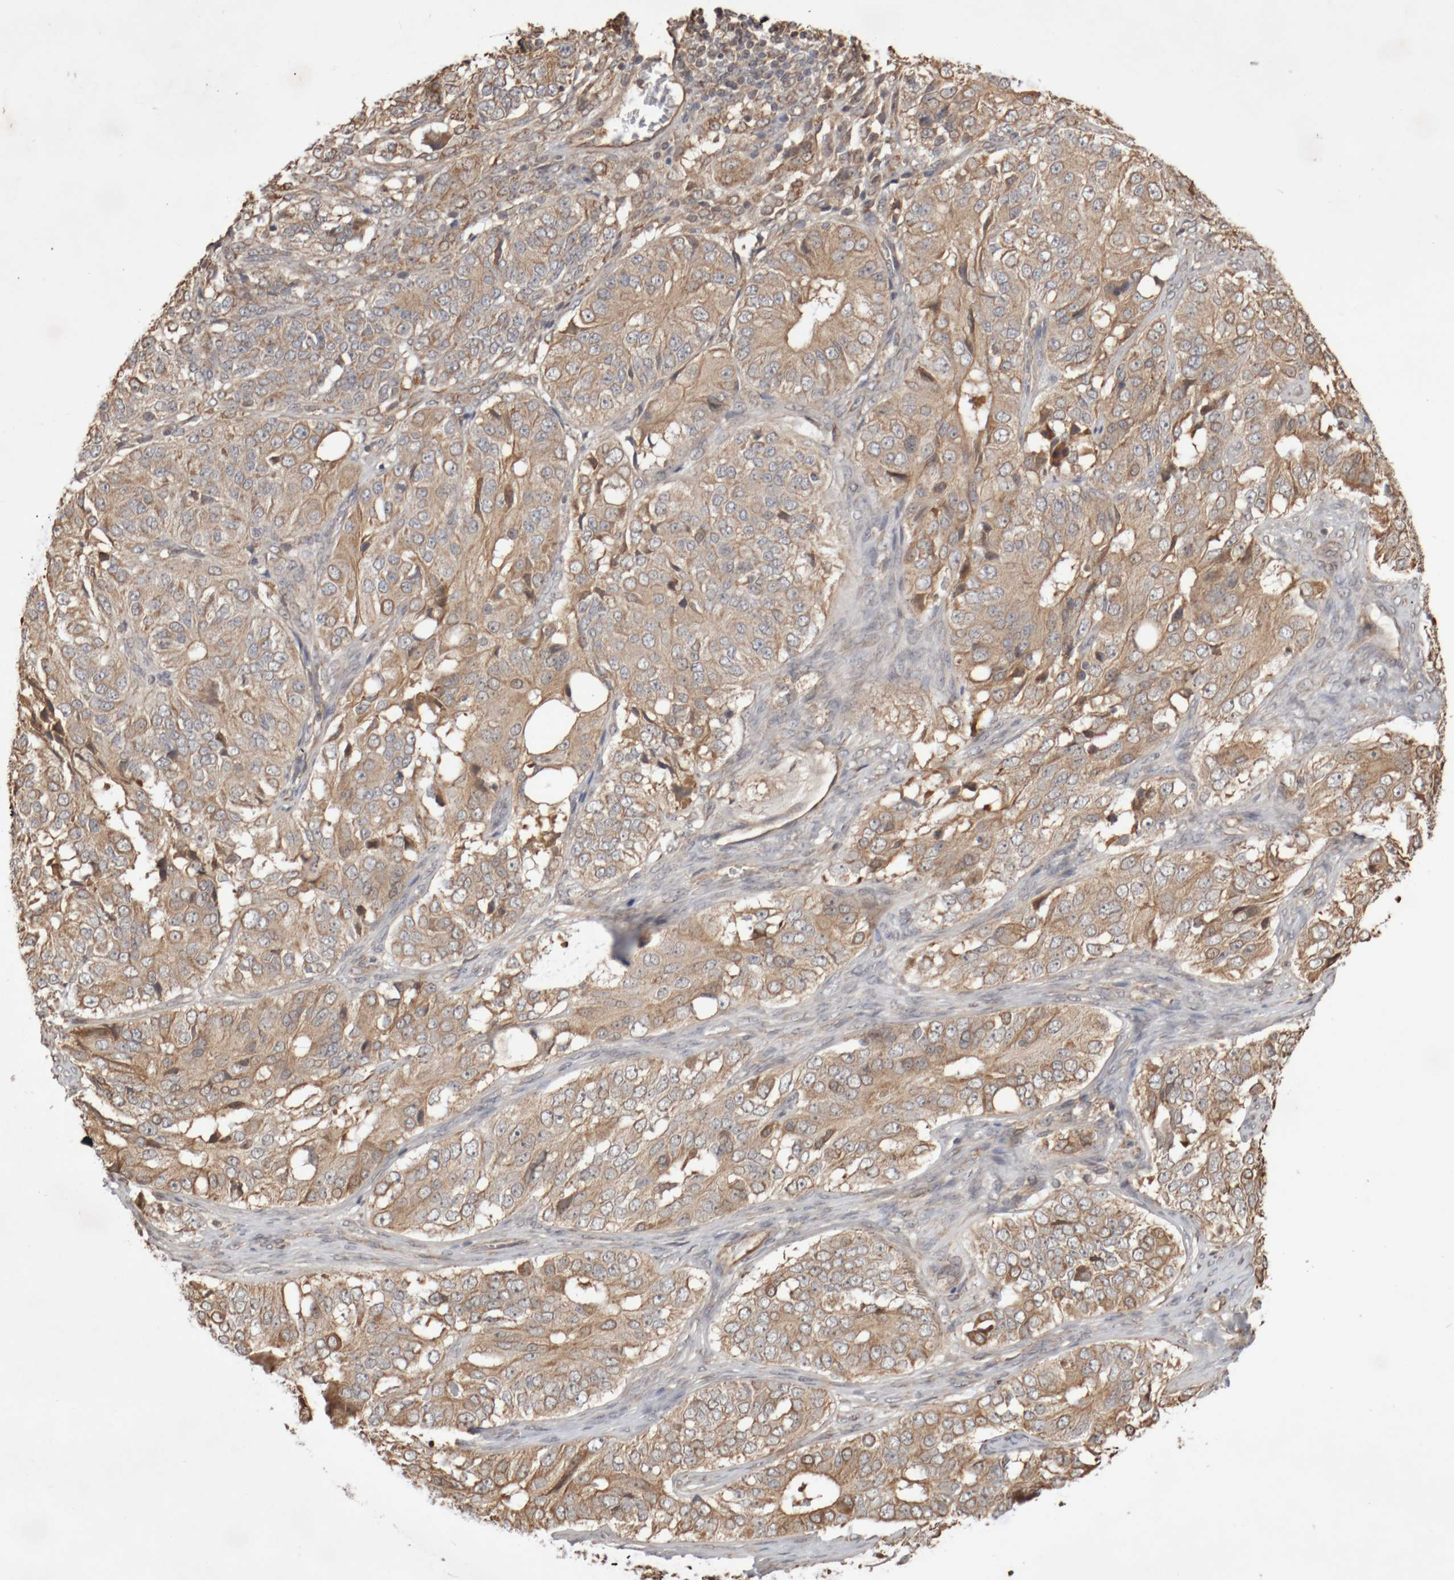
{"staining": {"intensity": "weak", "quantity": ">75%", "location": "cytoplasmic/membranous"}, "tissue": "ovarian cancer", "cell_type": "Tumor cells", "image_type": "cancer", "snomed": [{"axis": "morphology", "description": "Carcinoma, endometroid"}, {"axis": "topography", "description": "Ovary"}], "caption": "Tumor cells exhibit low levels of weak cytoplasmic/membranous staining in approximately >75% of cells in human ovarian cancer (endometroid carcinoma).", "gene": "DPH7", "patient": {"sex": "female", "age": 51}}